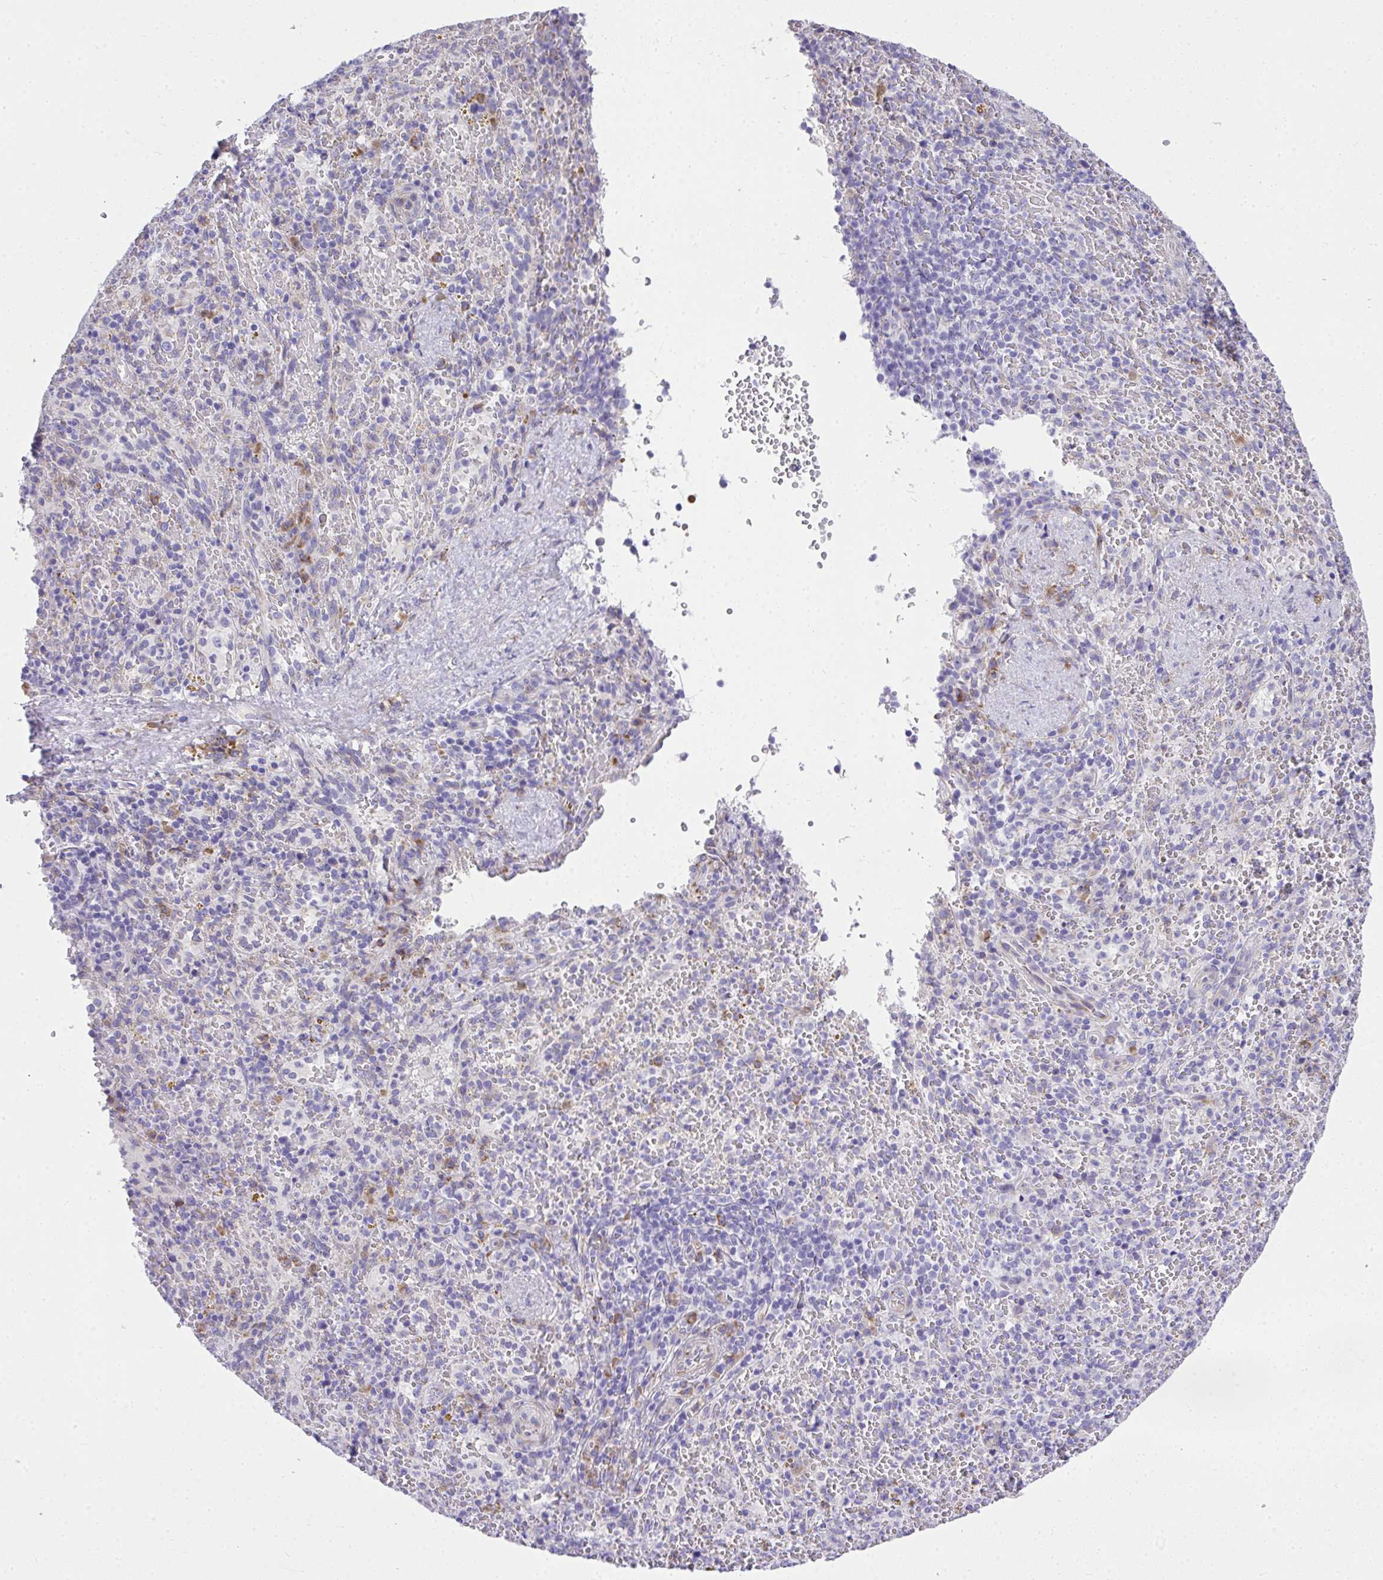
{"staining": {"intensity": "negative", "quantity": "none", "location": "none"}, "tissue": "spleen", "cell_type": "Cells in red pulp", "image_type": "normal", "snomed": [{"axis": "morphology", "description": "Normal tissue, NOS"}, {"axis": "topography", "description": "Spleen"}], "caption": "Spleen was stained to show a protein in brown. There is no significant staining in cells in red pulp. The staining was performed using DAB (3,3'-diaminobenzidine) to visualize the protein expression in brown, while the nuclei were stained in blue with hematoxylin (Magnification: 20x).", "gene": "ADRA2C", "patient": {"sex": "female", "age": 50}}